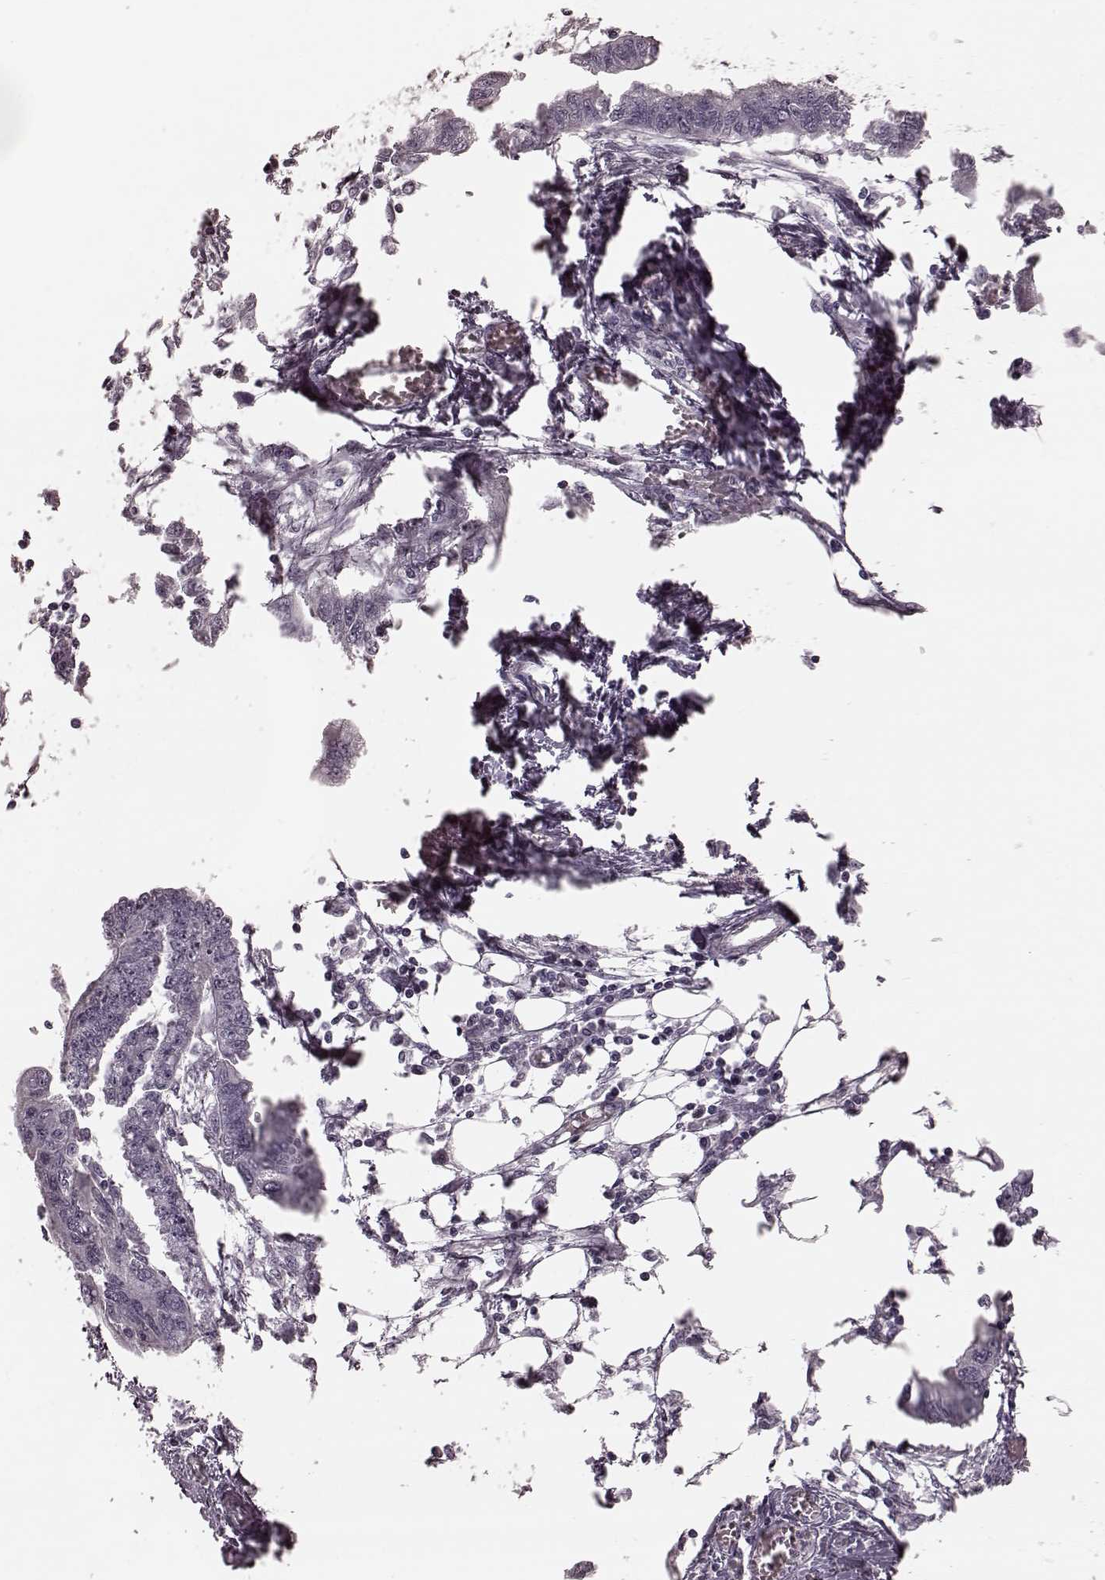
{"staining": {"intensity": "negative", "quantity": "none", "location": "none"}, "tissue": "endometrial cancer", "cell_type": "Tumor cells", "image_type": "cancer", "snomed": [{"axis": "morphology", "description": "Adenocarcinoma, NOS"}, {"axis": "morphology", "description": "Adenocarcinoma, metastatic, NOS"}, {"axis": "topography", "description": "Adipose tissue"}, {"axis": "topography", "description": "Endometrium"}], "caption": "Image shows no significant protein expression in tumor cells of endometrial adenocarcinoma. The staining was performed using DAB (3,3'-diaminobenzidine) to visualize the protein expression in brown, while the nuclei were stained in blue with hematoxylin (Magnification: 20x).", "gene": "TRPM1", "patient": {"sex": "female", "age": 67}}